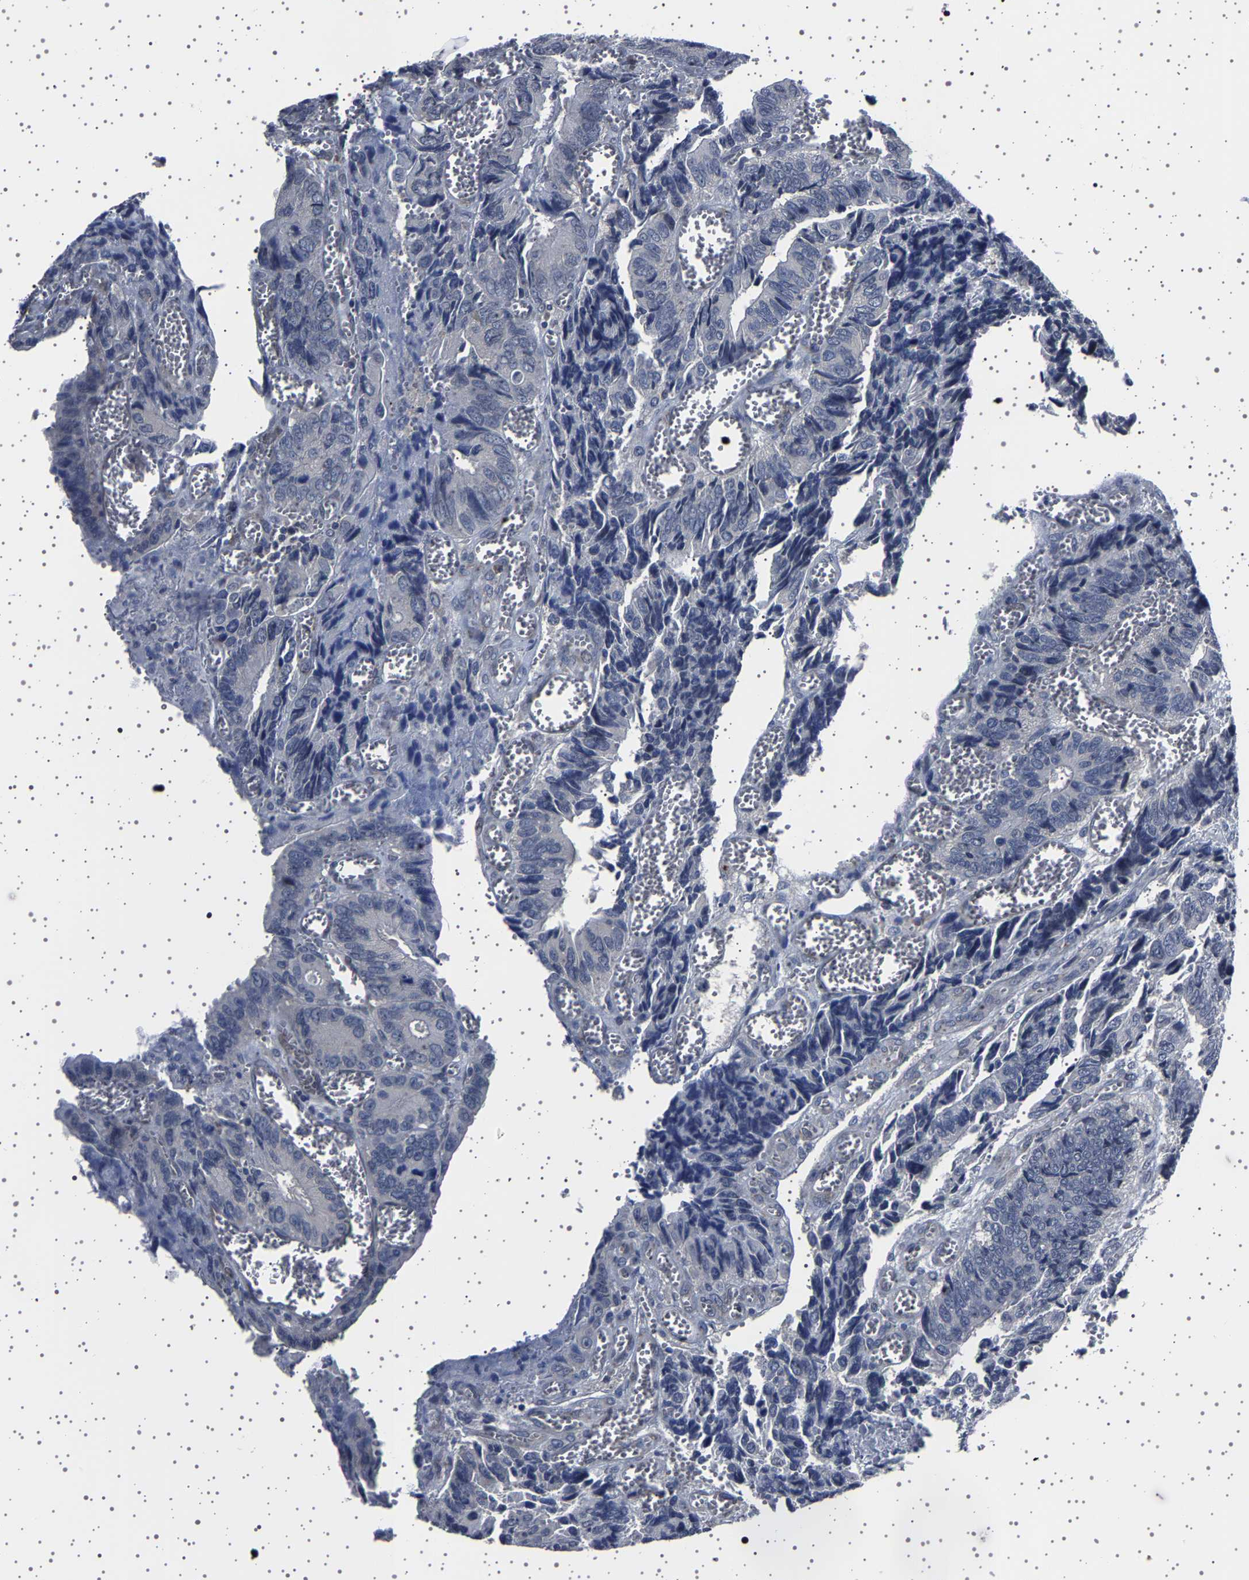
{"staining": {"intensity": "negative", "quantity": "none", "location": "none"}, "tissue": "colorectal cancer", "cell_type": "Tumor cells", "image_type": "cancer", "snomed": [{"axis": "morphology", "description": "Adenocarcinoma, NOS"}, {"axis": "topography", "description": "Colon"}], "caption": "Tumor cells are negative for brown protein staining in adenocarcinoma (colorectal).", "gene": "IL10RB", "patient": {"sex": "male", "age": 72}}